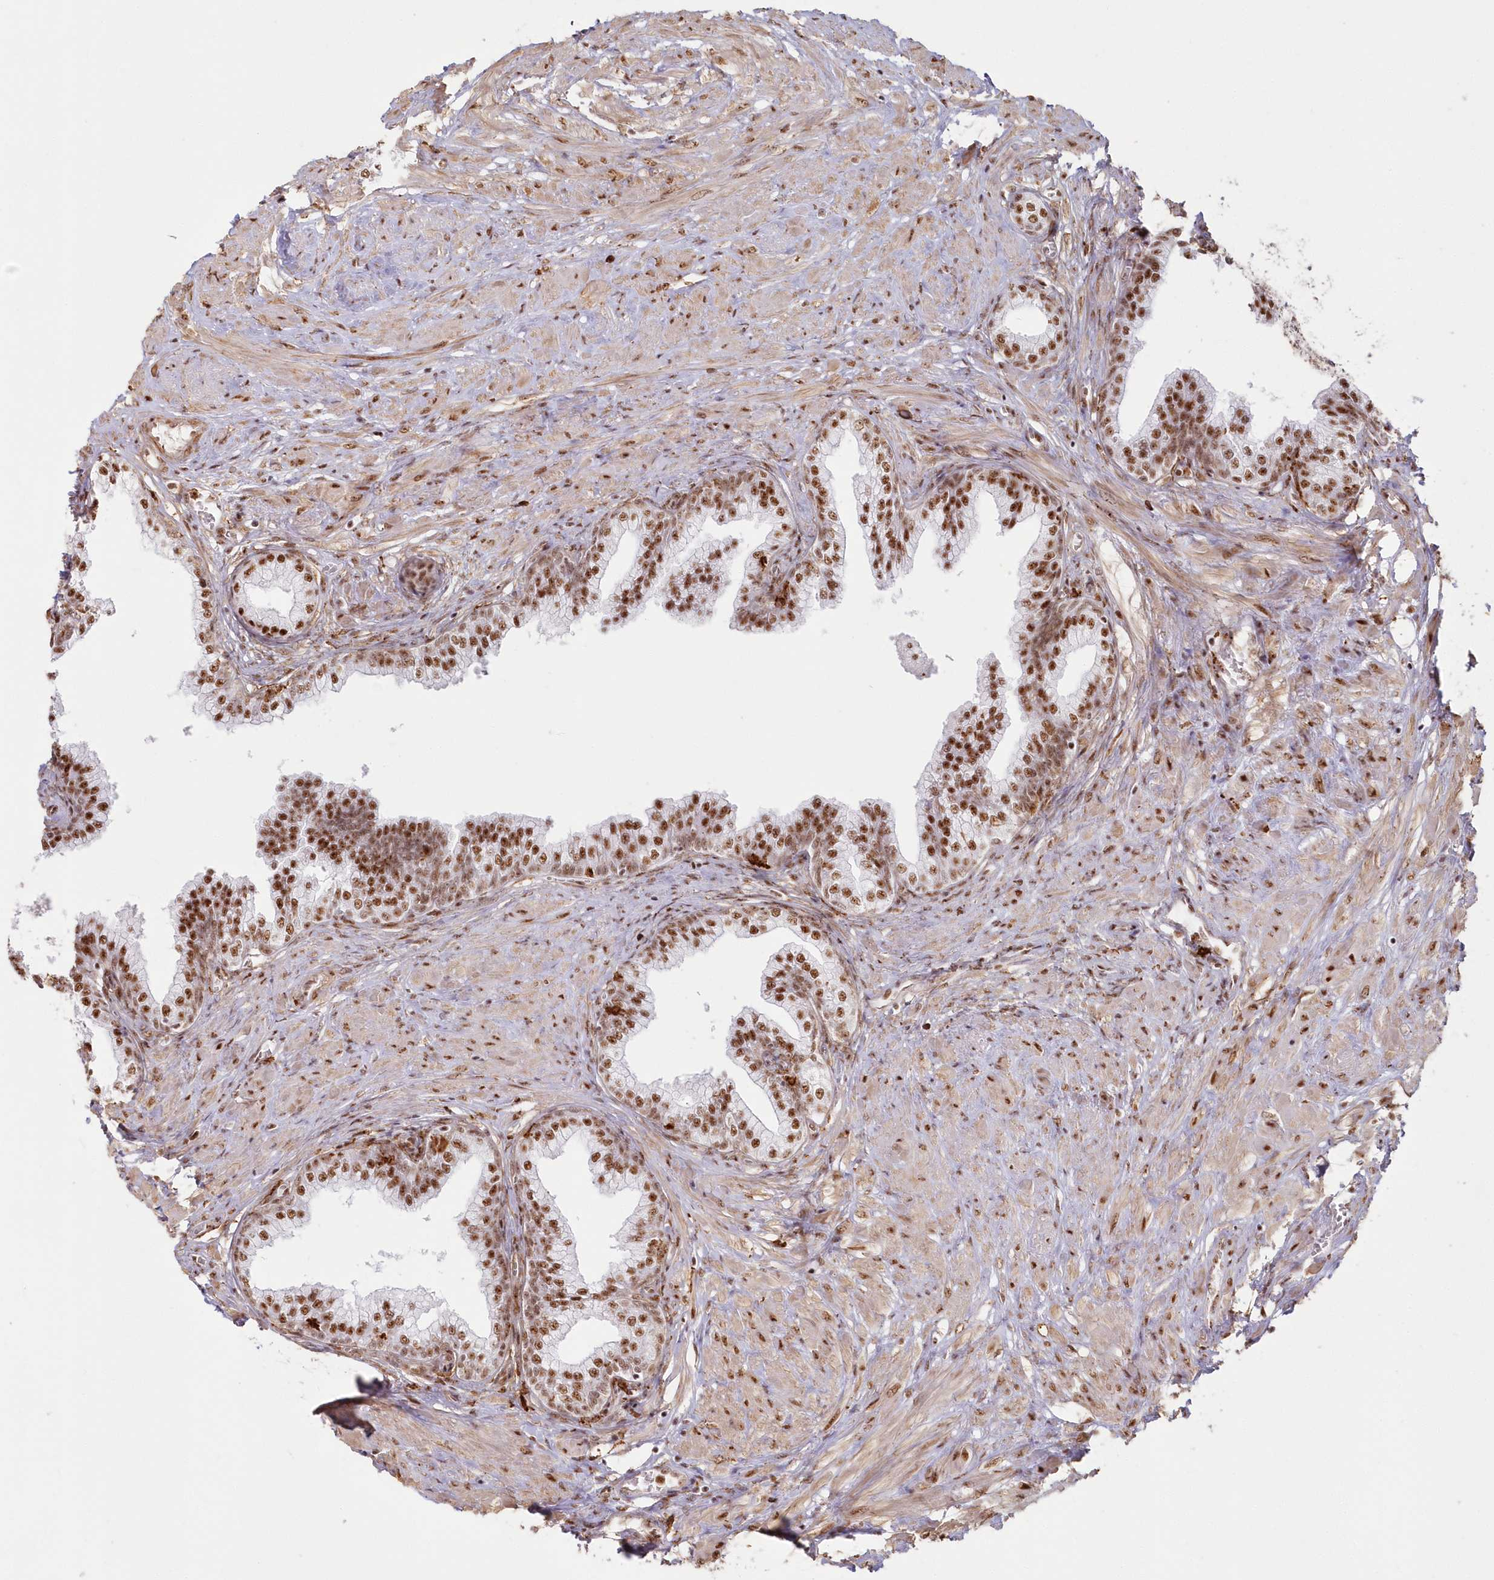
{"staining": {"intensity": "strong", "quantity": ">75%", "location": "nuclear"}, "tissue": "prostate", "cell_type": "Glandular cells", "image_type": "normal", "snomed": [{"axis": "morphology", "description": "Normal tissue, NOS"}, {"axis": "morphology", "description": "Urothelial carcinoma, Low grade"}, {"axis": "topography", "description": "Urinary bladder"}, {"axis": "topography", "description": "Prostate"}], "caption": "Immunohistochemistry (IHC) of normal human prostate displays high levels of strong nuclear positivity in about >75% of glandular cells.", "gene": "DDX46", "patient": {"sex": "male", "age": 60}}